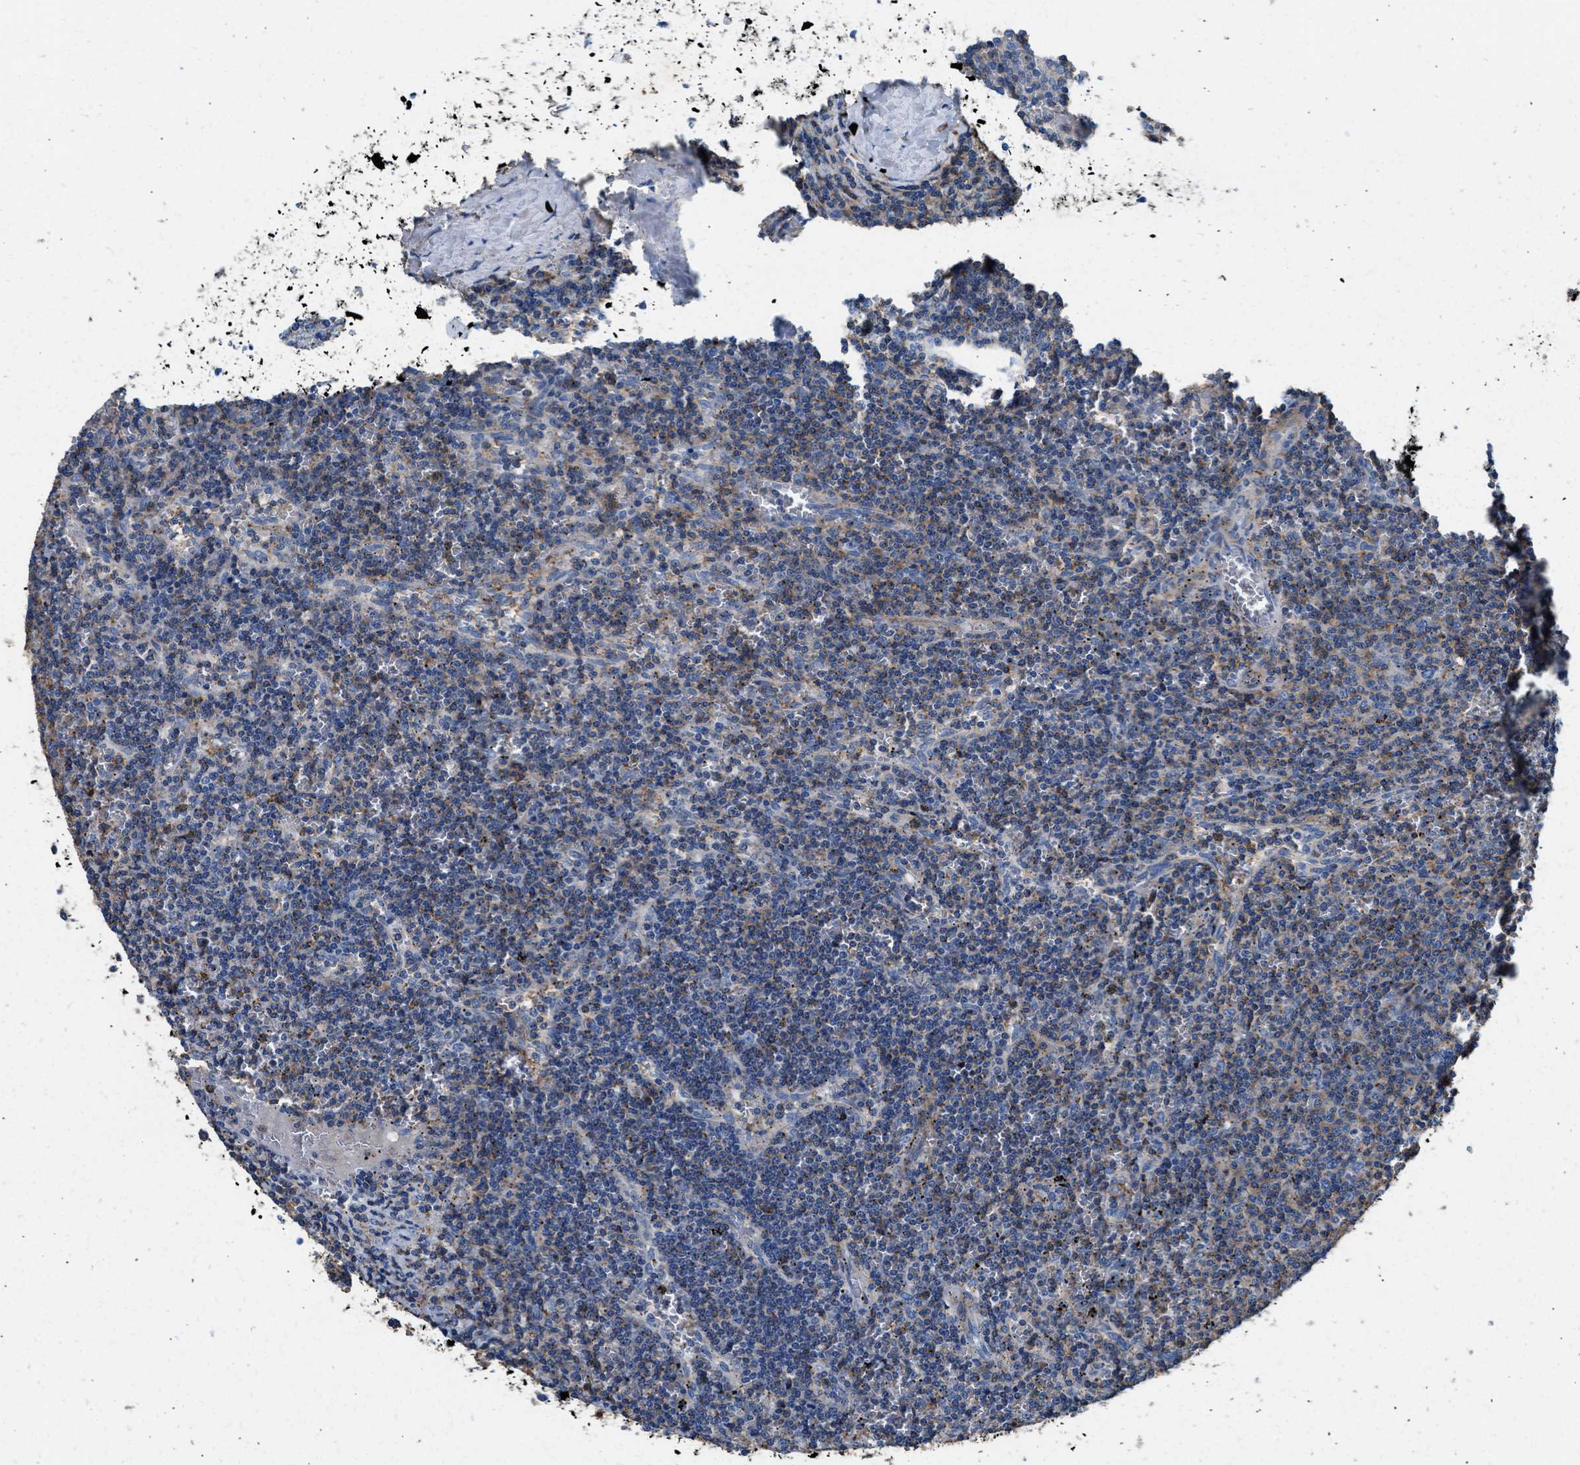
{"staining": {"intensity": "weak", "quantity": "25%-75%", "location": "cytoplasmic/membranous"}, "tissue": "lymphoma", "cell_type": "Tumor cells", "image_type": "cancer", "snomed": [{"axis": "morphology", "description": "Malignant lymphoma, non-Hodgkin's type, Low grade"}, {"axis": "topography", "description": "Spleen"}], "caption": "An immunohistochemistry histopathology image of tumor tissue is shown. Protein staining in brown shows weak cytoplasmic/membranous positivity in low-grade malignant lymphoma, non-Hodgkin's type within tumor cells.", "gene": "KCNQ4", "patient": {"sex": "female", "age": 19}}